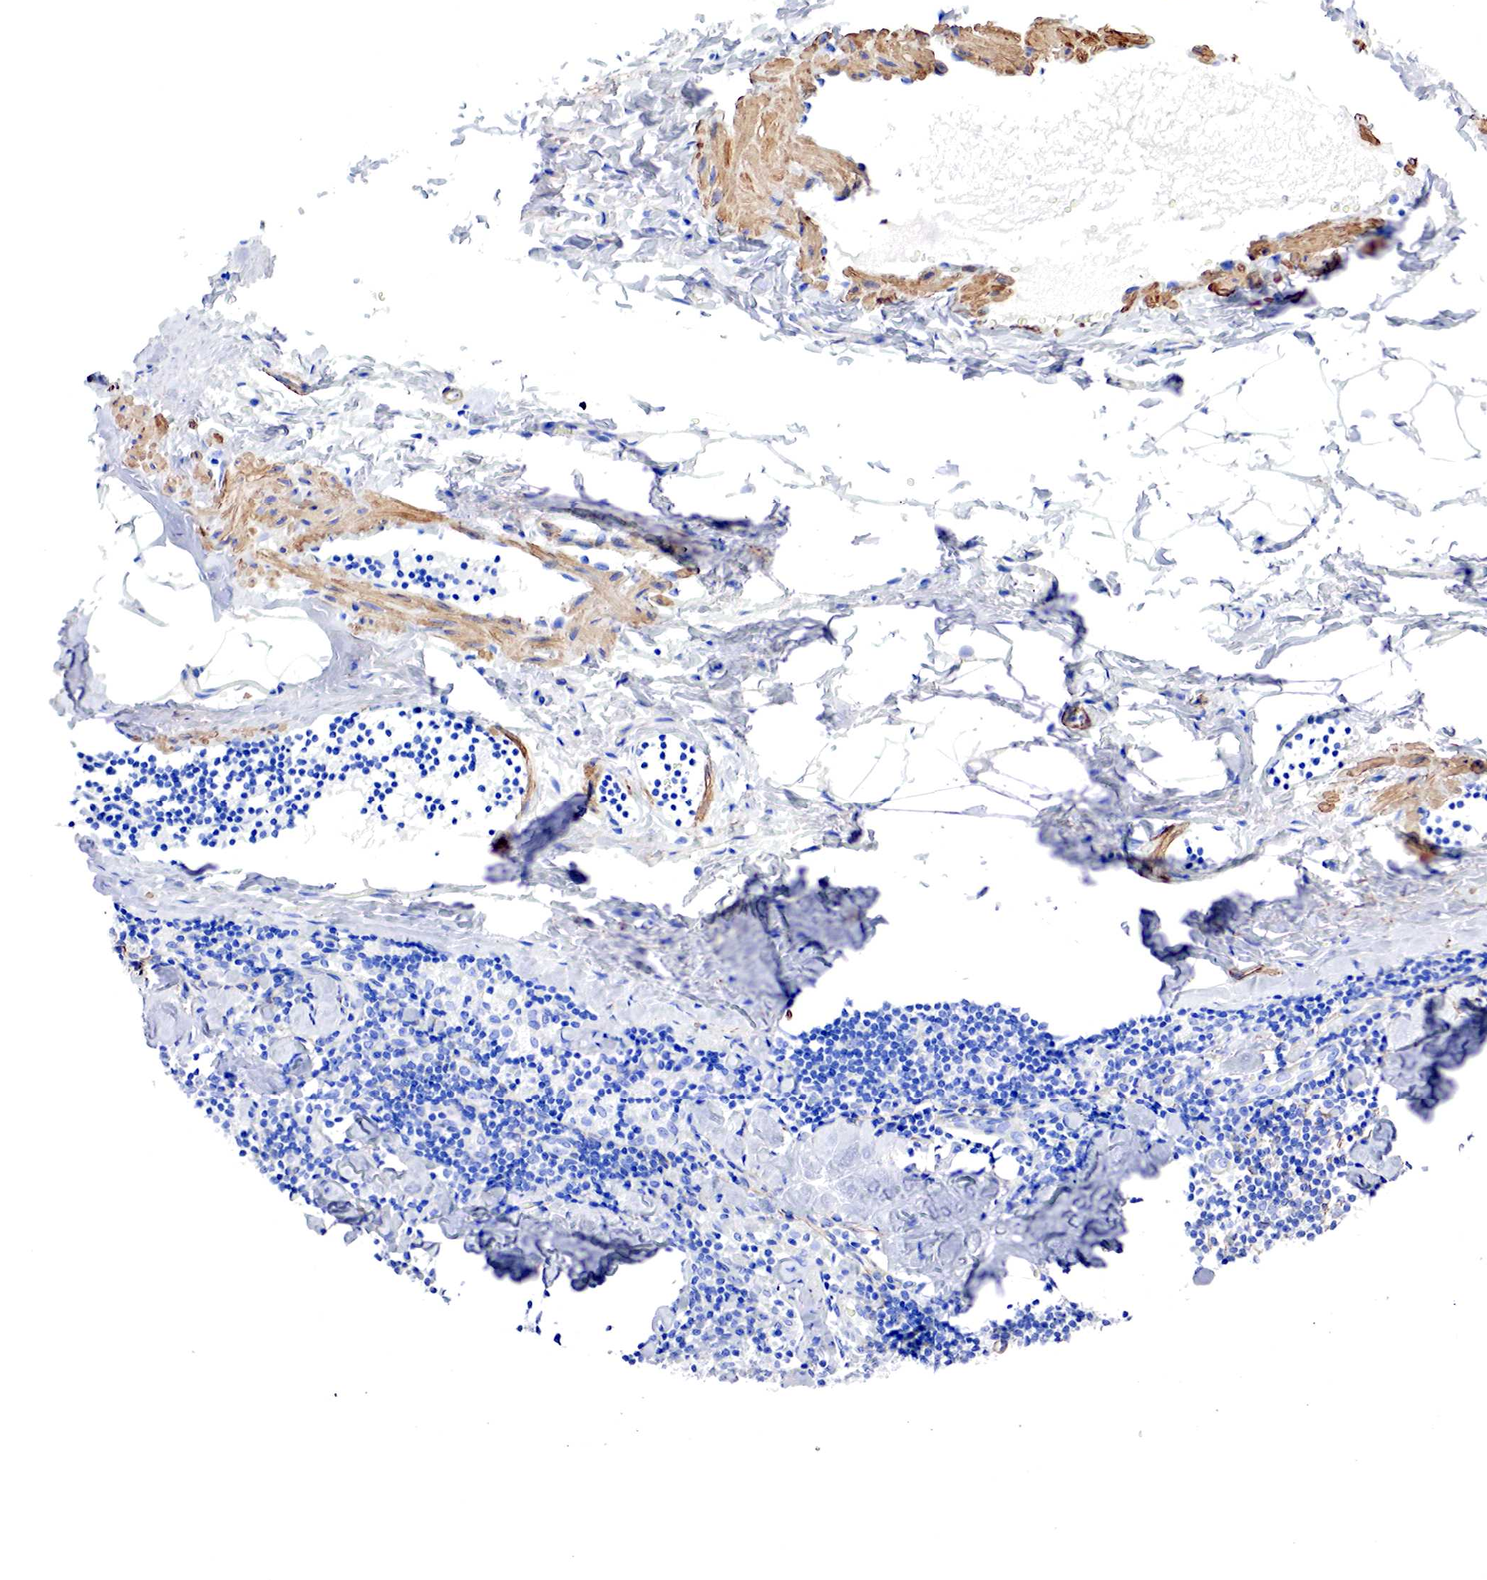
{"staining": {"intensity": "negative", "quantity": "none", "location": "none"}, "tissue": "lymph node", "cell_type": "Germinal center cells", "image_type": "normal", "snomed": [{"axis": "morphology", "description": "Normal tissue, NOS"}, {"axis": "topography", "description": "Lymph node"}], "caption": "A micrograph of human lymph node is negative for staining in germinal center cells. The staining was performed using DAB to visualize the protein expression in brown, while the nuclei were stained in blue with hematoxylin (Magnification: 20x).", "gene": "TPM1", "patient": {"sex": "male", "age": 67}}